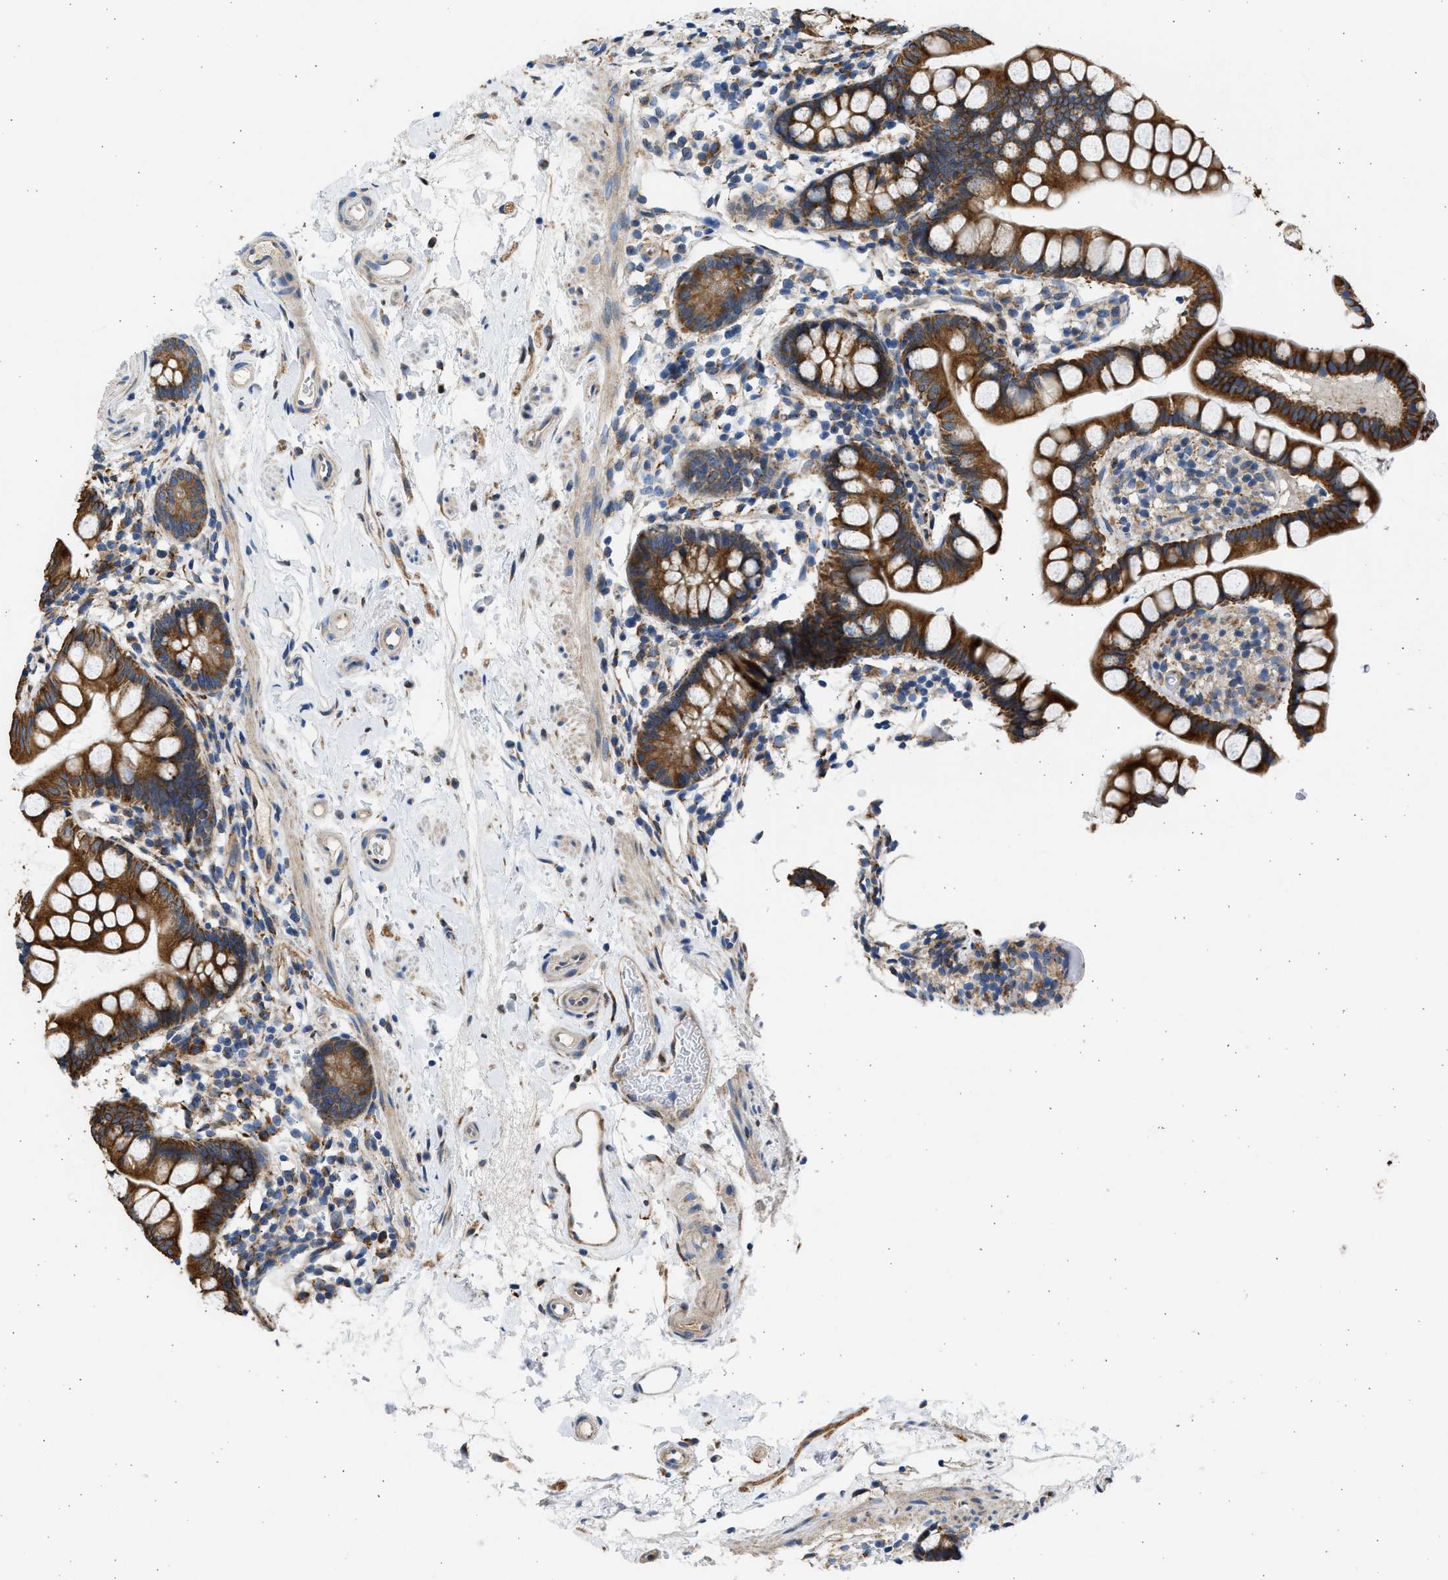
{"staining": {"intensity": "strong", "quantity": ">75%", "location": "cytoplasmic/membranous"}, "tissue": "small intestine", "cell_type": "Glandular cells", "image_type": "normal", "snomed": [{"axis": "morphology", "description": "Normal tissue, NOS"}, {"axis": "topography", "description": "Small intestine"}], "caption": "This photomicrograph shows benign small intestine stained with immunohistochemistry (IHC) to label a protein in brown. The cytoplasmic/membranous of glandular cells show strong positivity for the protein. Nuclei are counter-stained blue.", "gene": "PLD2", "patient": {"sex": "female", "age": 84}}